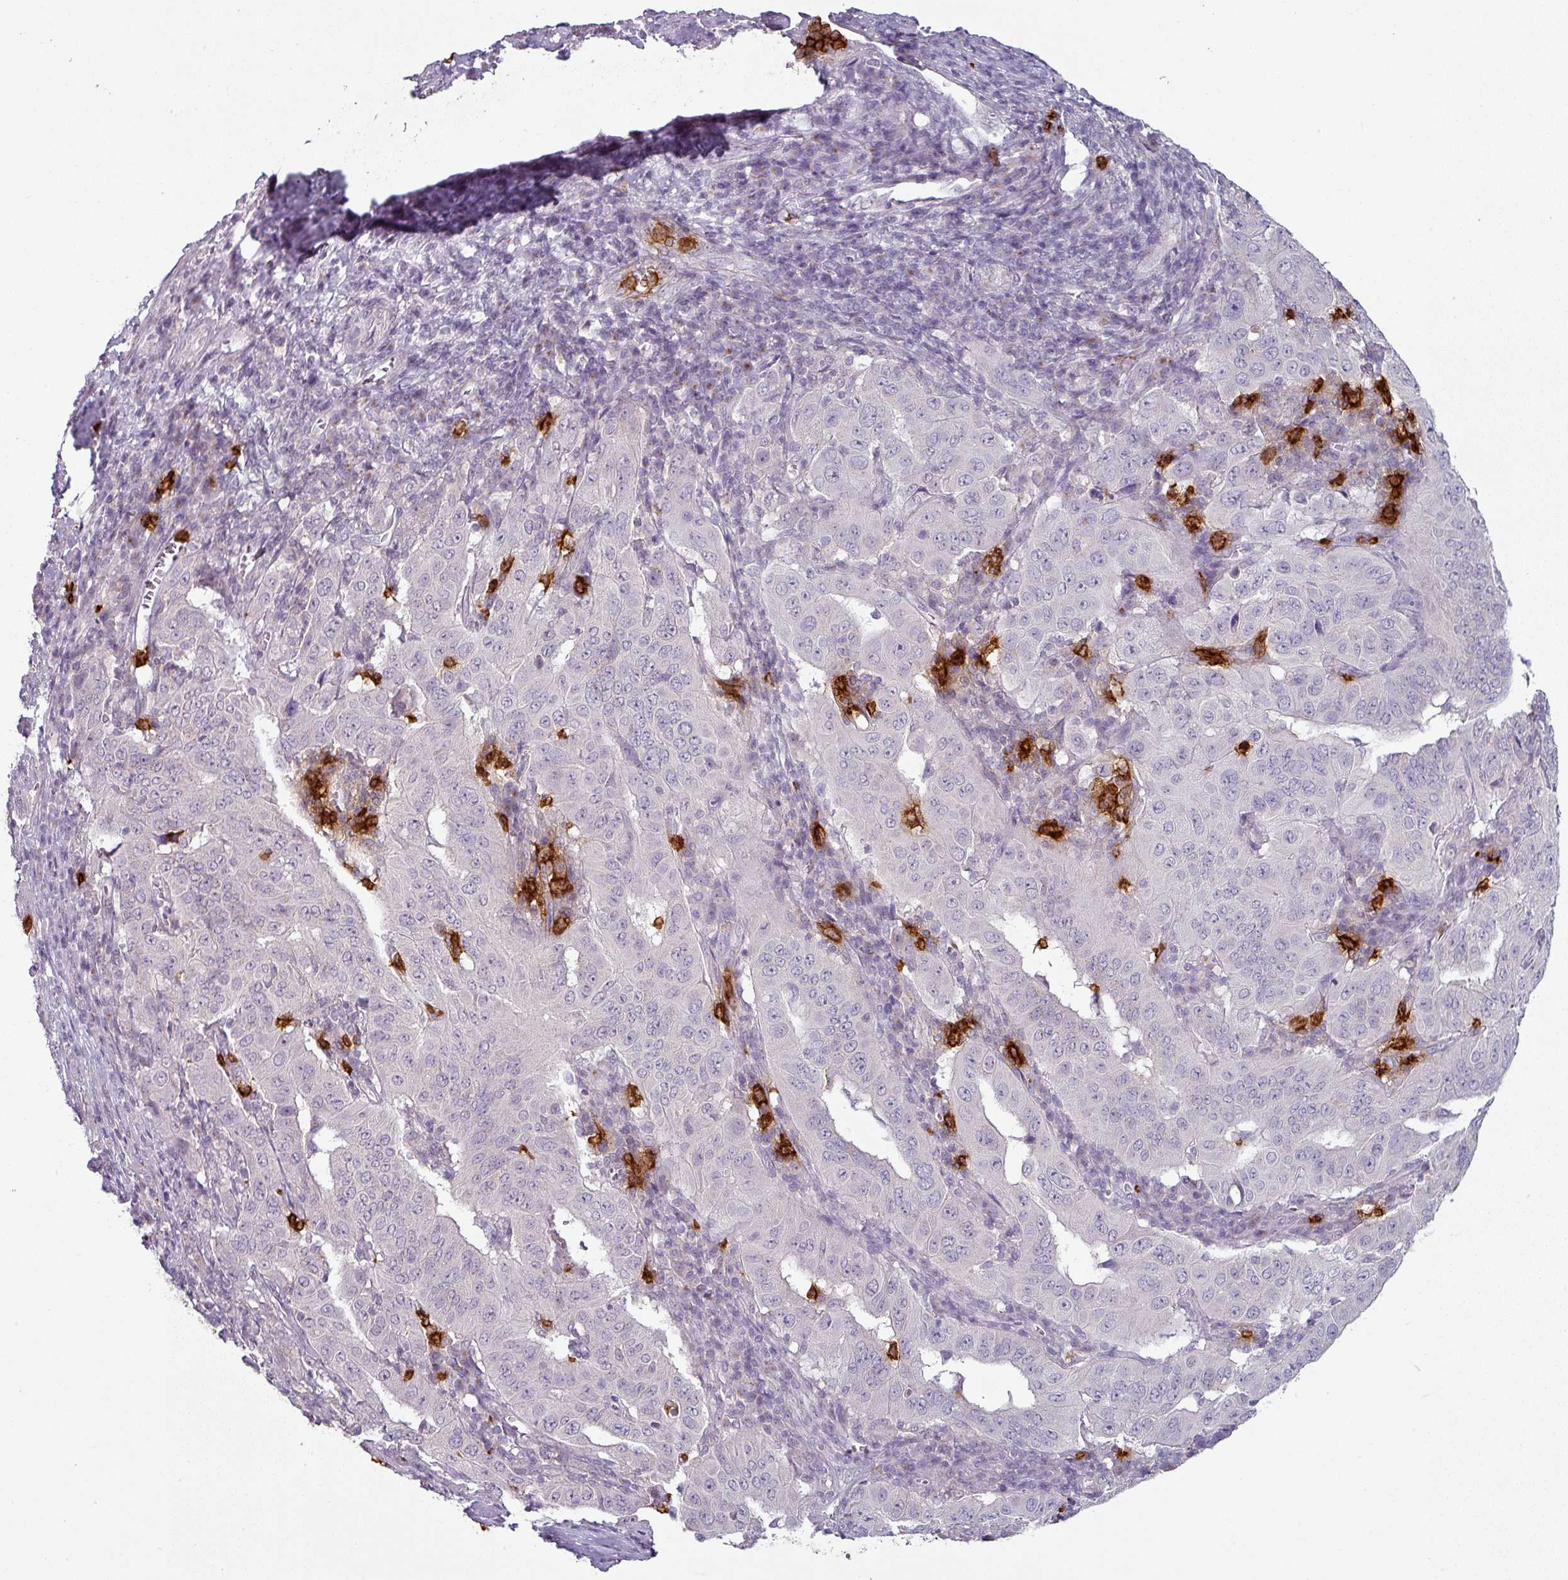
{"staining": {"intensity": "negative", "quantity": "none", "location": "none"}, "tissue": "pancreatic cancer", "cell_type": "Tumor cells", "image_type": "cancer", "snomed": [{"axis": "morphology", "description": "Adenocarcinoma, NOS"}, {"axis": "topography", "description": "Pancreas"}], "caption": "Tumor cells show no significant positivity in adenocarcinoma (pancreatic).", "gene": "MAGEC3", "patient": {"sex": "male", "age": 63}}